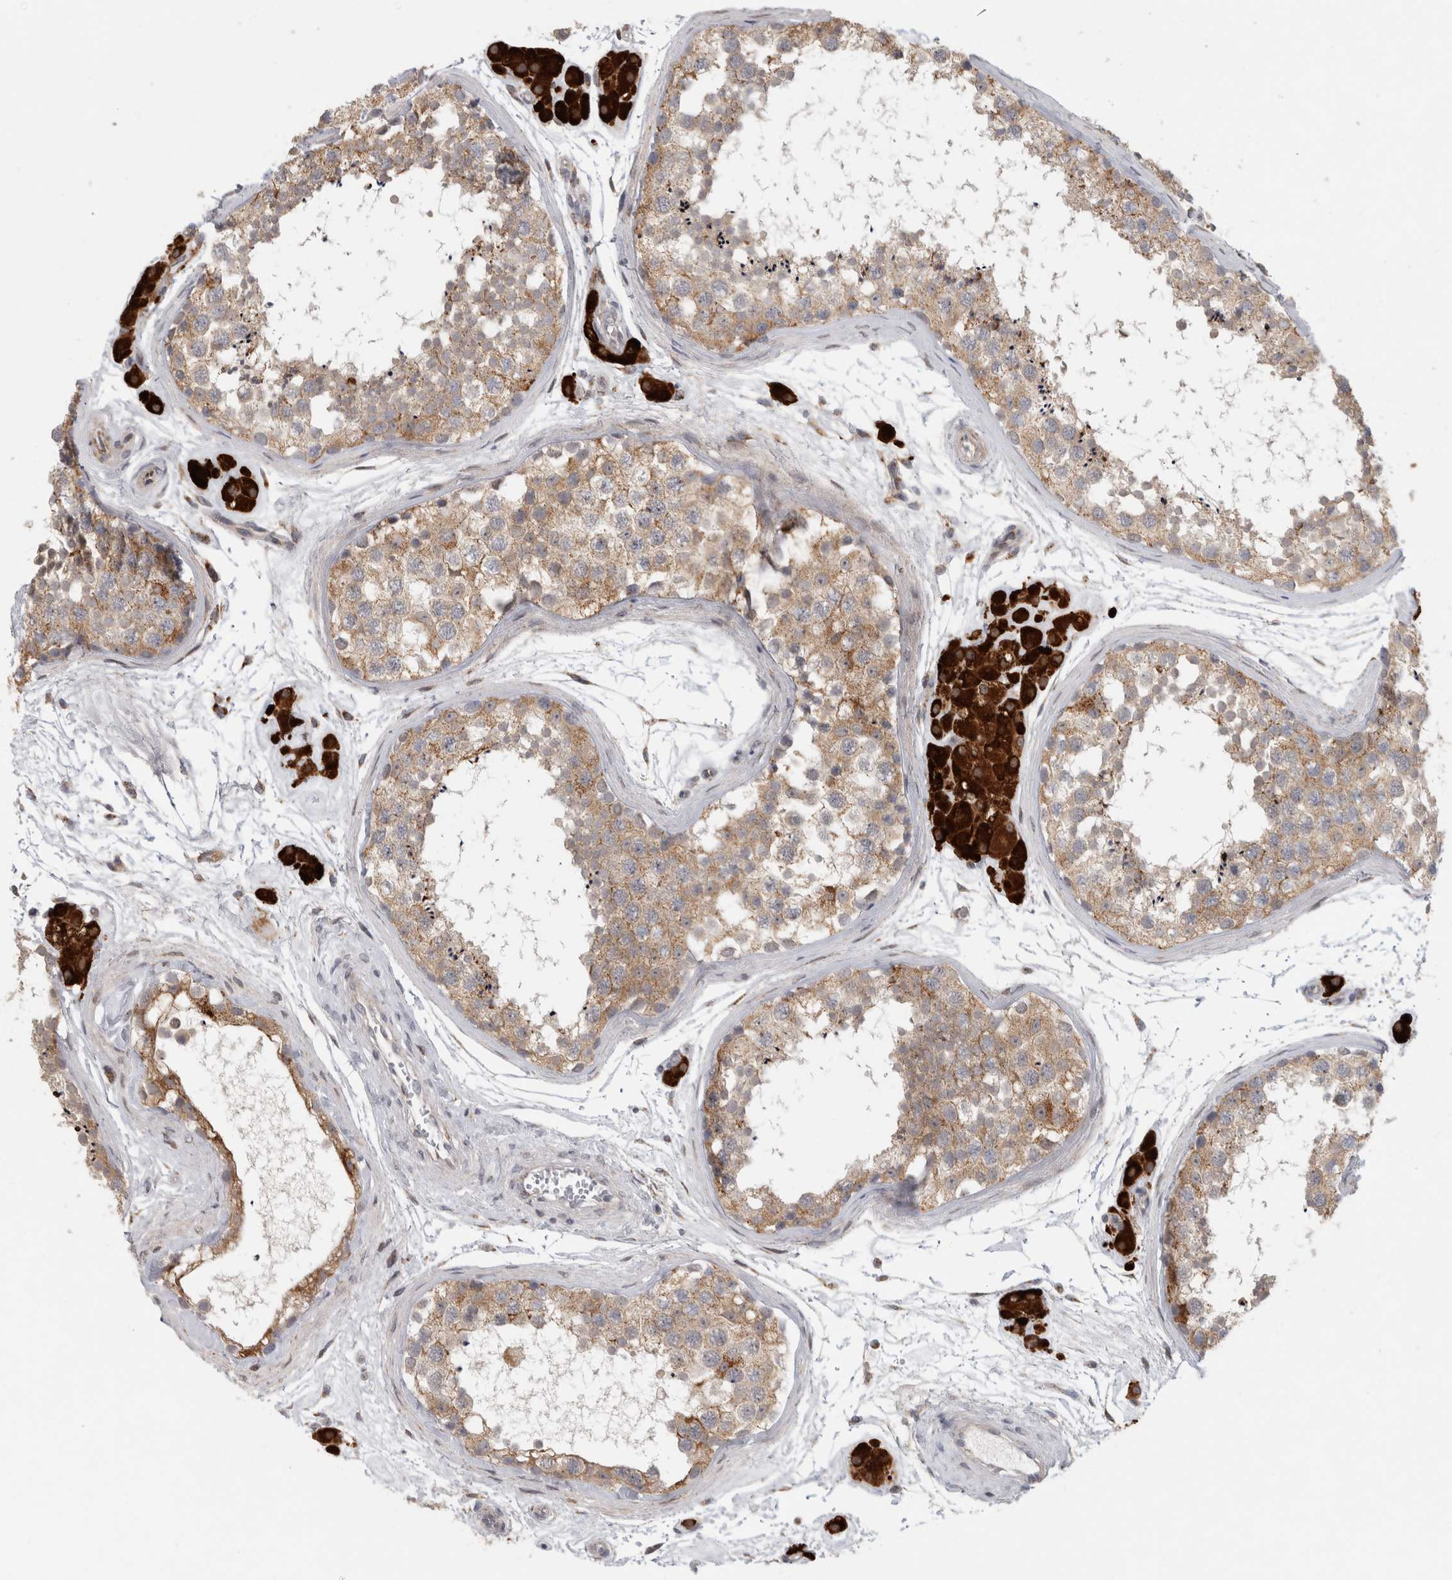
{"staining": {"intensity": "moderate", "quantity": ">75%", "location": "cytoplasmic/membranous"}, "tissue": "testis", "cell_type": "Cells in seminiferous ducts", "image_type": "normal", "snomed": [{"axis": "morphology", "description": "Normal tissue, NOS"}, {"axis": "topography", "description": "Testis"}], "caption": "Testis stained for a protein displays moderate cytoplasmic/membranous positivity in cells in seminiferous ducts. (DAB IHC, brown staining for protein, blue staining for nuclei).", "gene": "RAB18", "patient": {"sex": "male", "age": 56}}